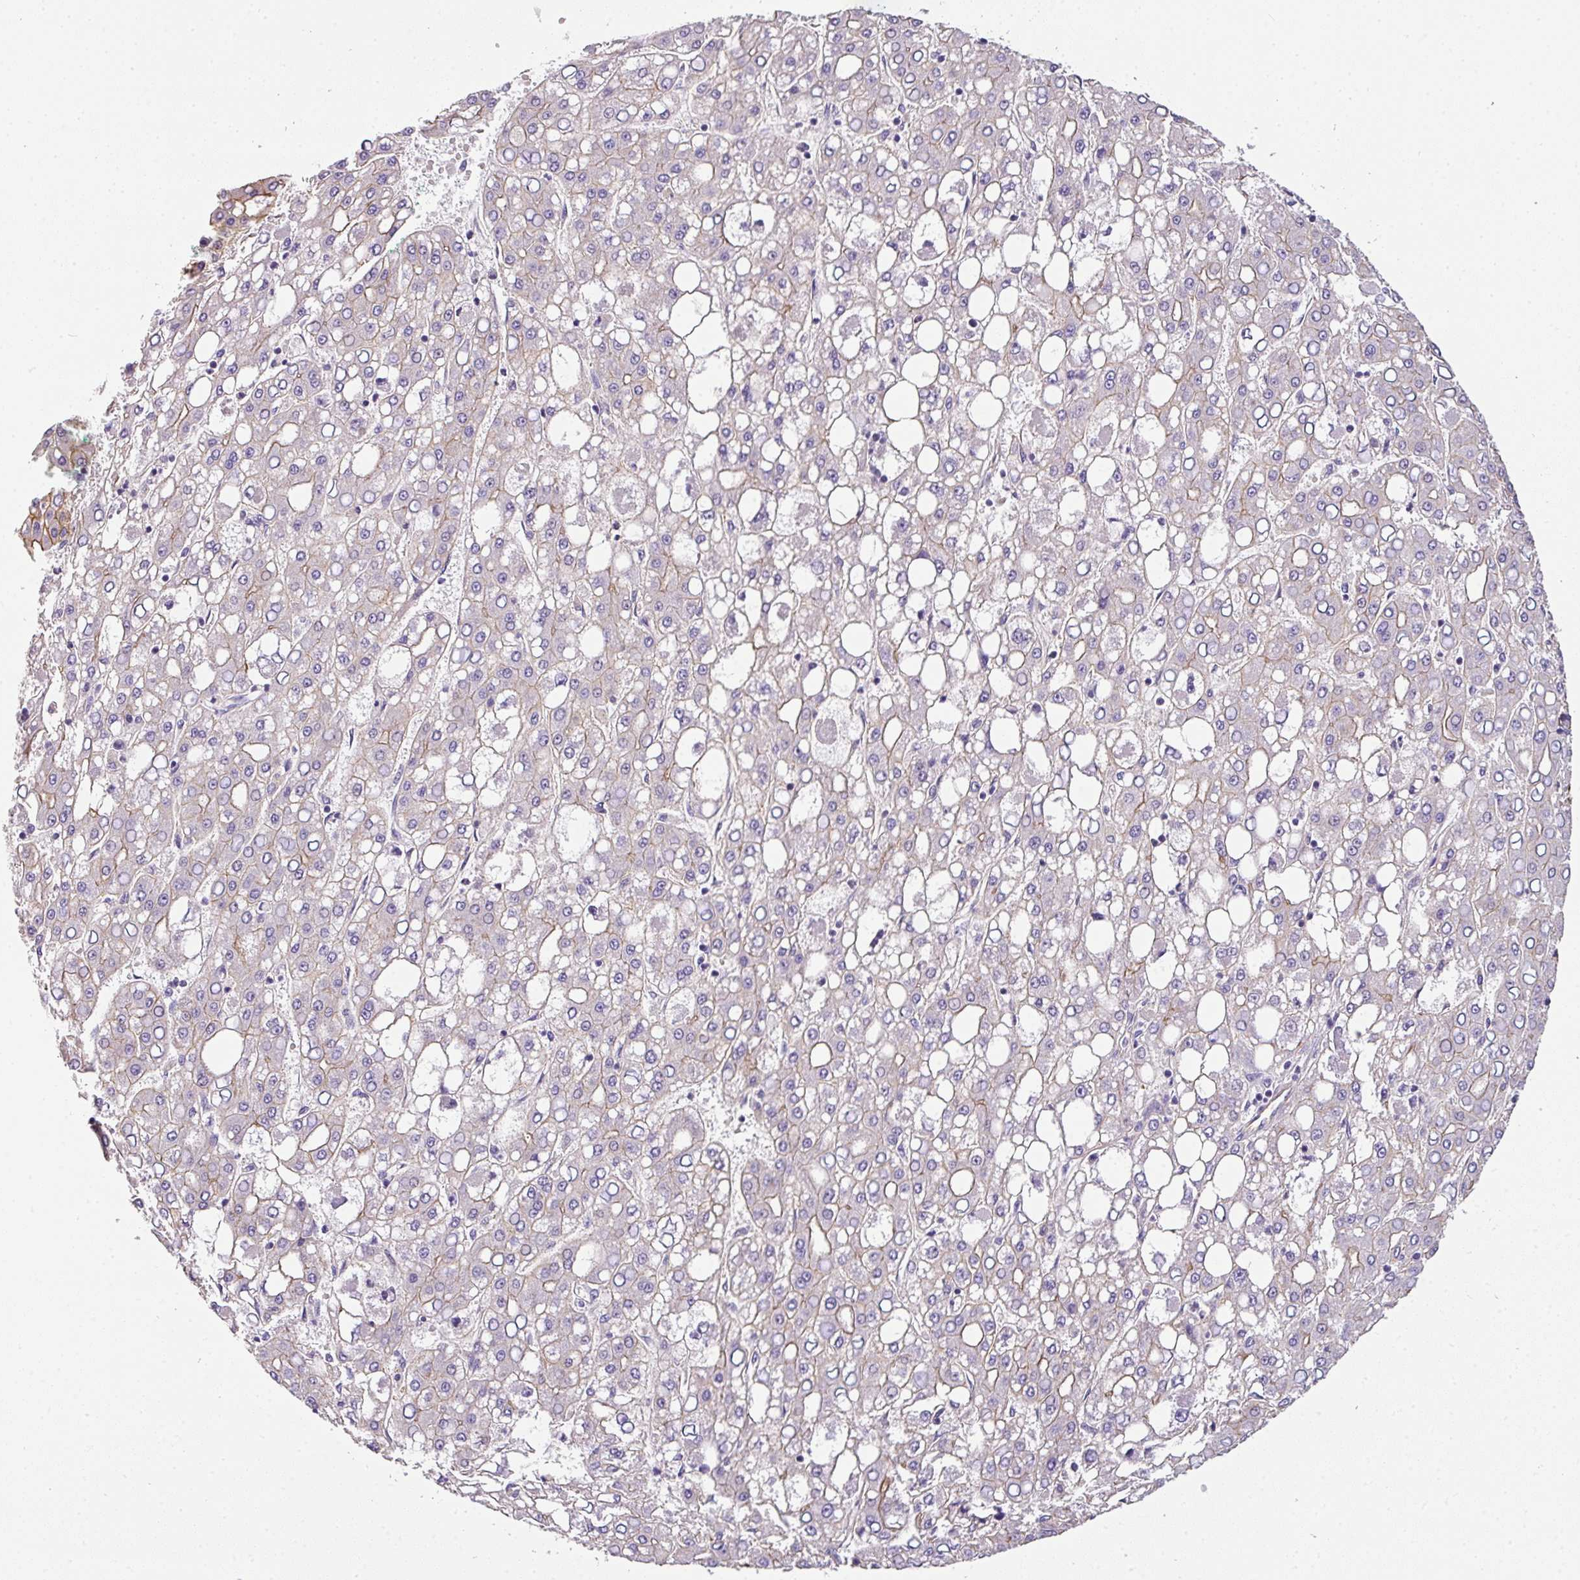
{"staining": {"intensity": "weak", "quantity": "<25%", "location": "cytoplasmic/membranous"}, "tissue": "liver cancer", "cell_type": "Tumor cells", "image_type": "cancer", "snomed": [{"axis": "morphology", "description": "Carcinoma, Hepatocellular, NOS"}, {"axis": "topography", "description": "Liver"}], "caption": "This is an IHC image of human liver cancer. There is no staining in tumor cells.", "gene": "OR11H4", "patient": {"sex": "male", "age": 65}}